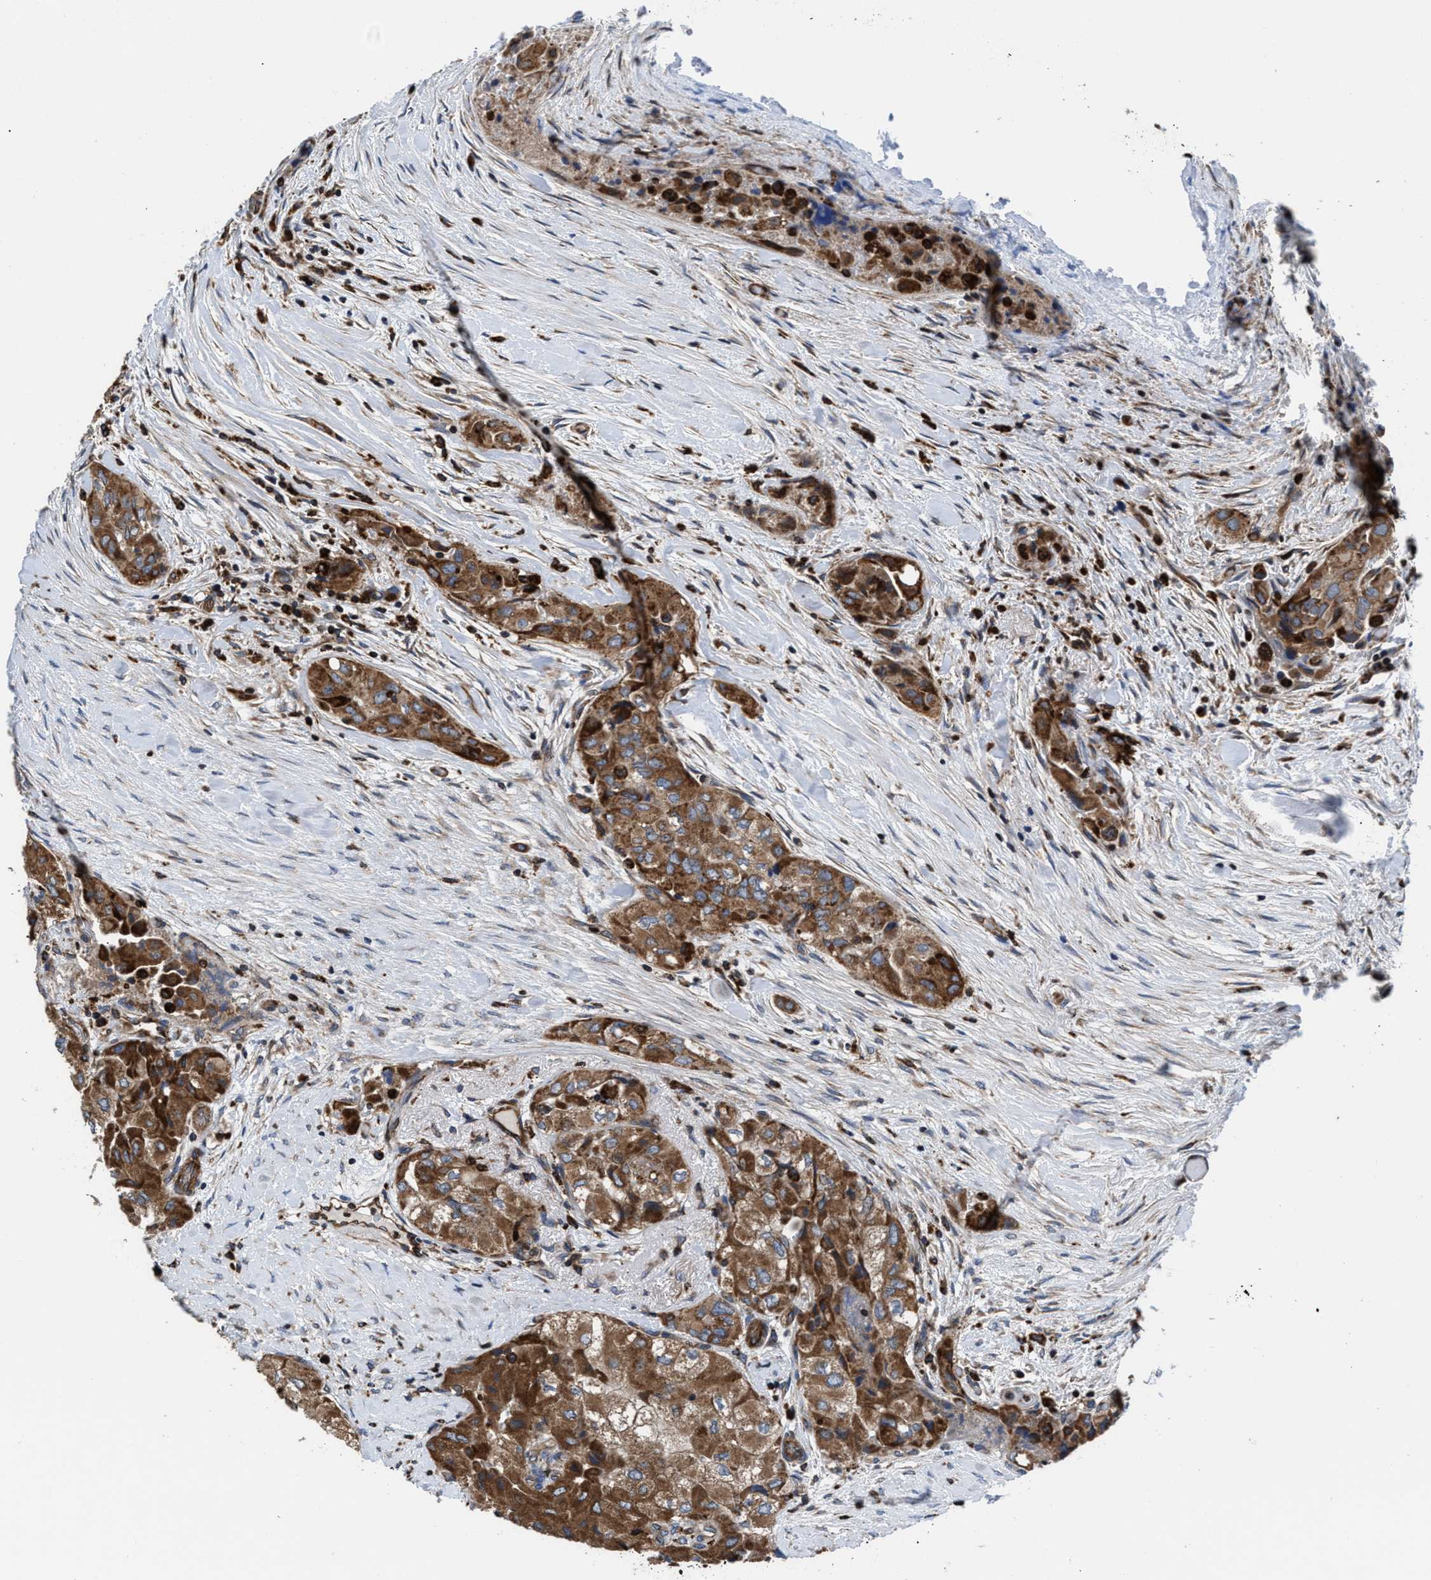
{"staining": {"intensity": "moderate", "quantity": ">75%", "location": "cytoplasmic/membranous"}, "tissue": "thyroid cancer", "cell_type": "Tumor cells", "image_type": "cancer", "snomed": [{"axis": "morphology", "description": "Papillary adenocarcinoma, NOS"}, {"axis": "topography", "description": "Thyroid gland"}], "caption": "A micrograph of papillary adenocarcinoma (thyroid) stained for a protein reveals moderate cytoplasmic/membranous brown staining in tumor cells. (brown staining indicates protein expression, while blue staining denotes nuclei).", "gene": "PRR15L", "patient": {"sex": "female", "age": 59}}